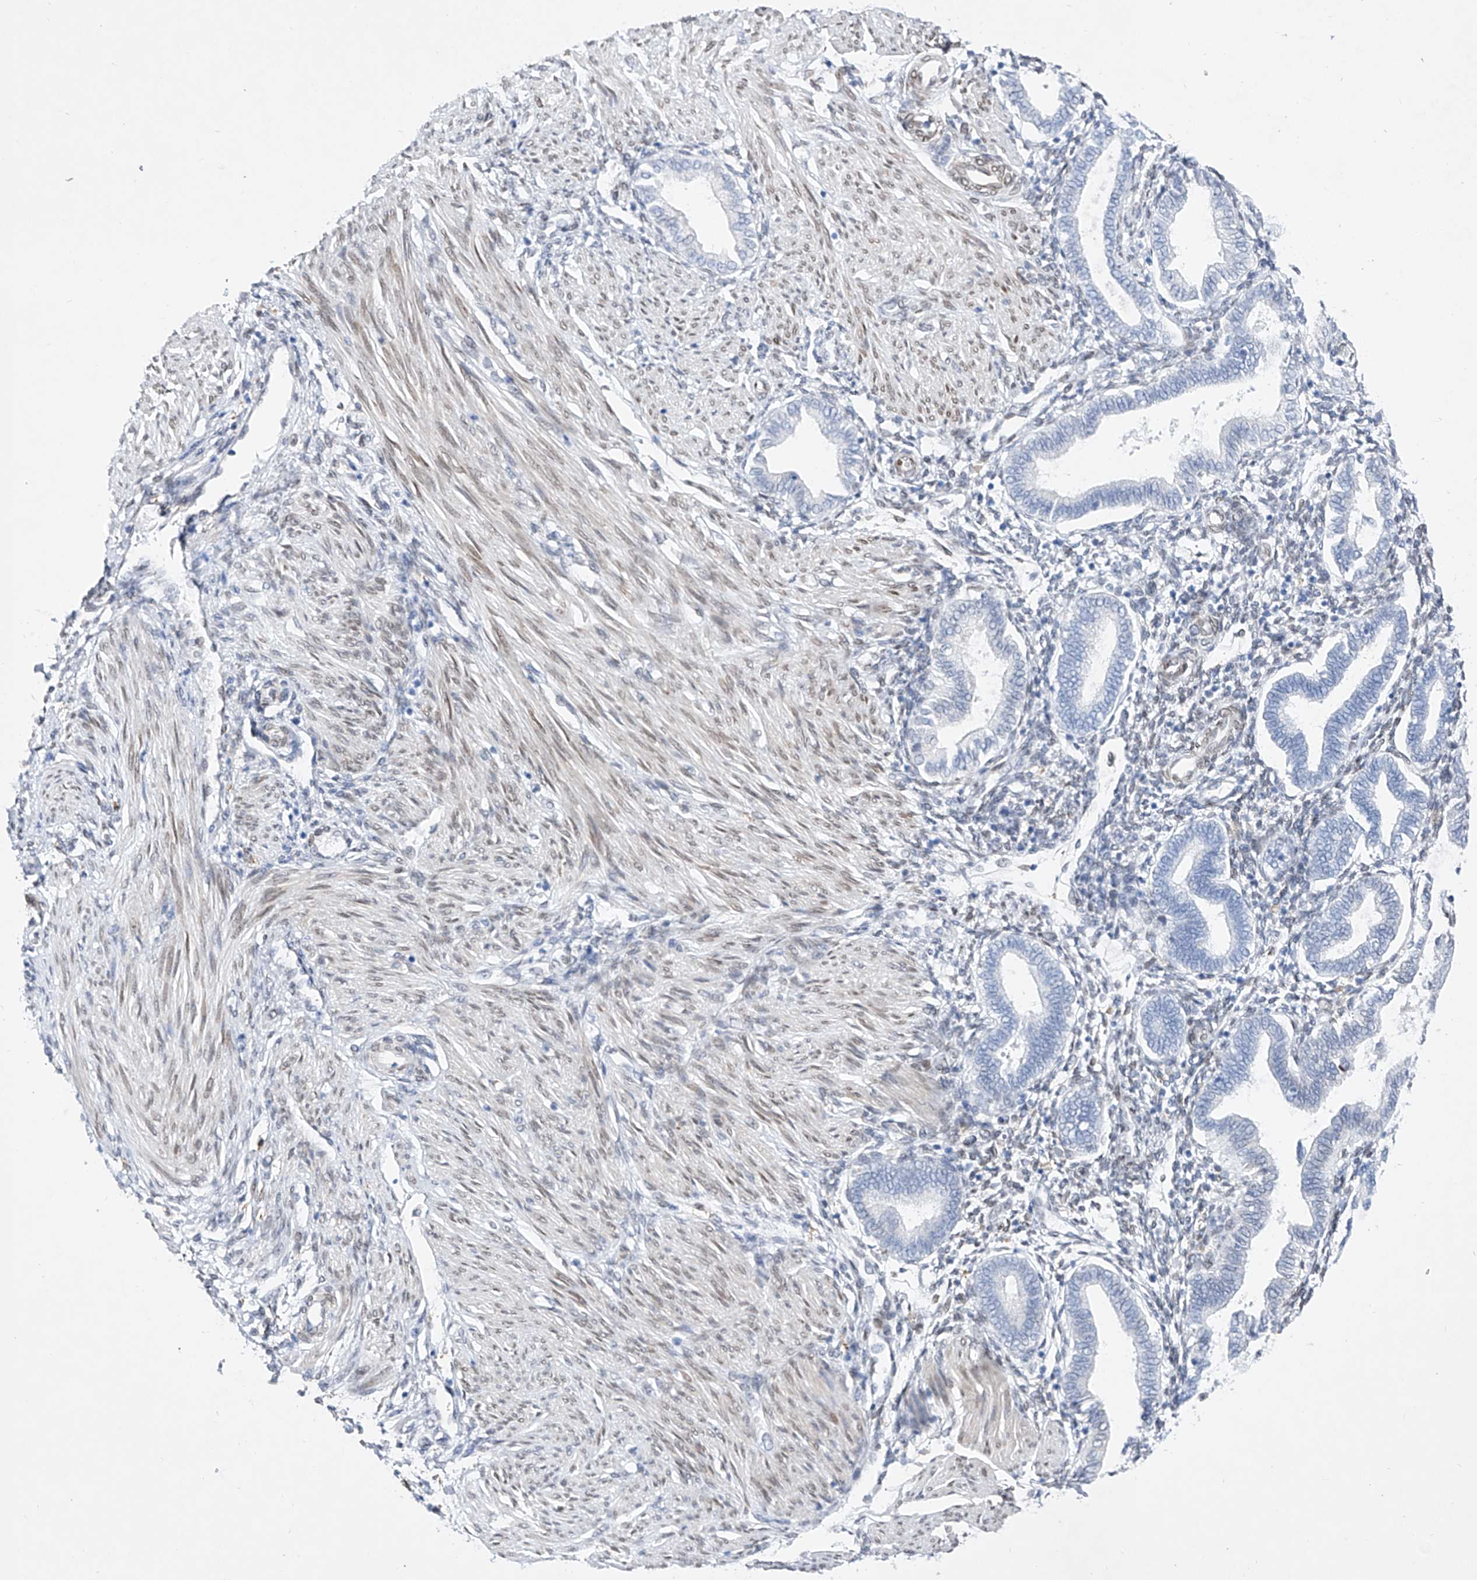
{"staining": {"intensity": "negative", "quantity": "none", "location": "none"}, "tissue": "endometrium", "cell_type": "Cells in endometrial stroma", "image_type": "normal", "snomed": [{"axis": "morphology", "description": "Normal tissue, NOS"}, {"axis": "topography", "description": "Endometrium"}], "caption": "Immunohistochemistry (IHC) of benign endometrium reveals no staining in cells in endometrial stroma.", "gene": "LCLAT1", "patient": {"sex": "female", "age": 53}}